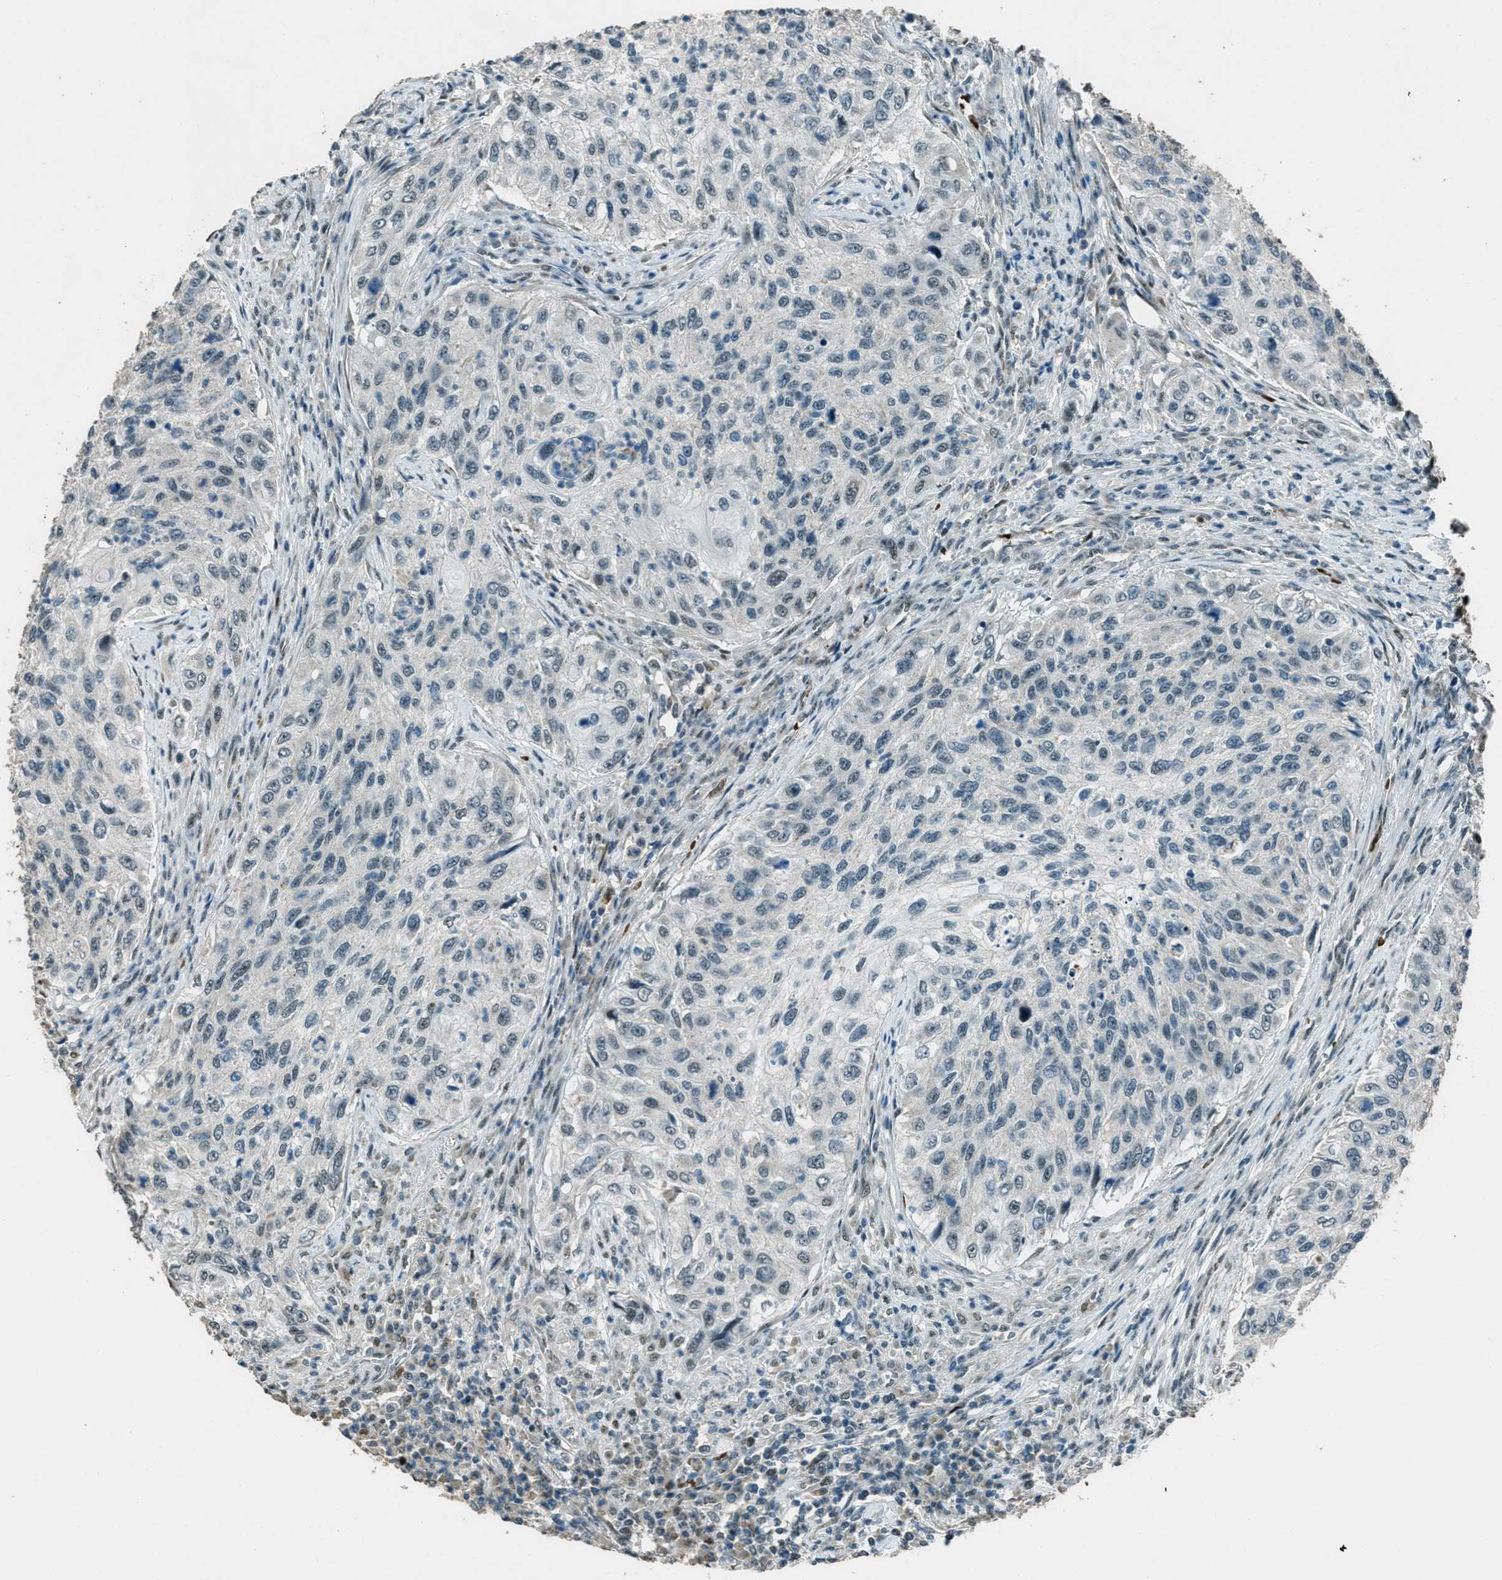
{"staining": {"intensity": "negative", "quantity": "none", "location": "none"}, "tissue": "urothelial cancer", "cell_type": "Tumor cells", "image_type": "cancer", "snomed": [{"axis": "morphology", "description": "Urothelial carcinoma, High grade"}, {"axis": "topography", "description": "Urinary bladder"}], "caption": "Photomicrograph shows no protein positivity in tumor cells of urothelial cancer tissue. Brightfield microscopy of IHC stained with DAB (brown) and hematoxylin (blue), captured at high magnification.", "gene": "TARDBP", "patient": {"sex": "female", "age": 60}}